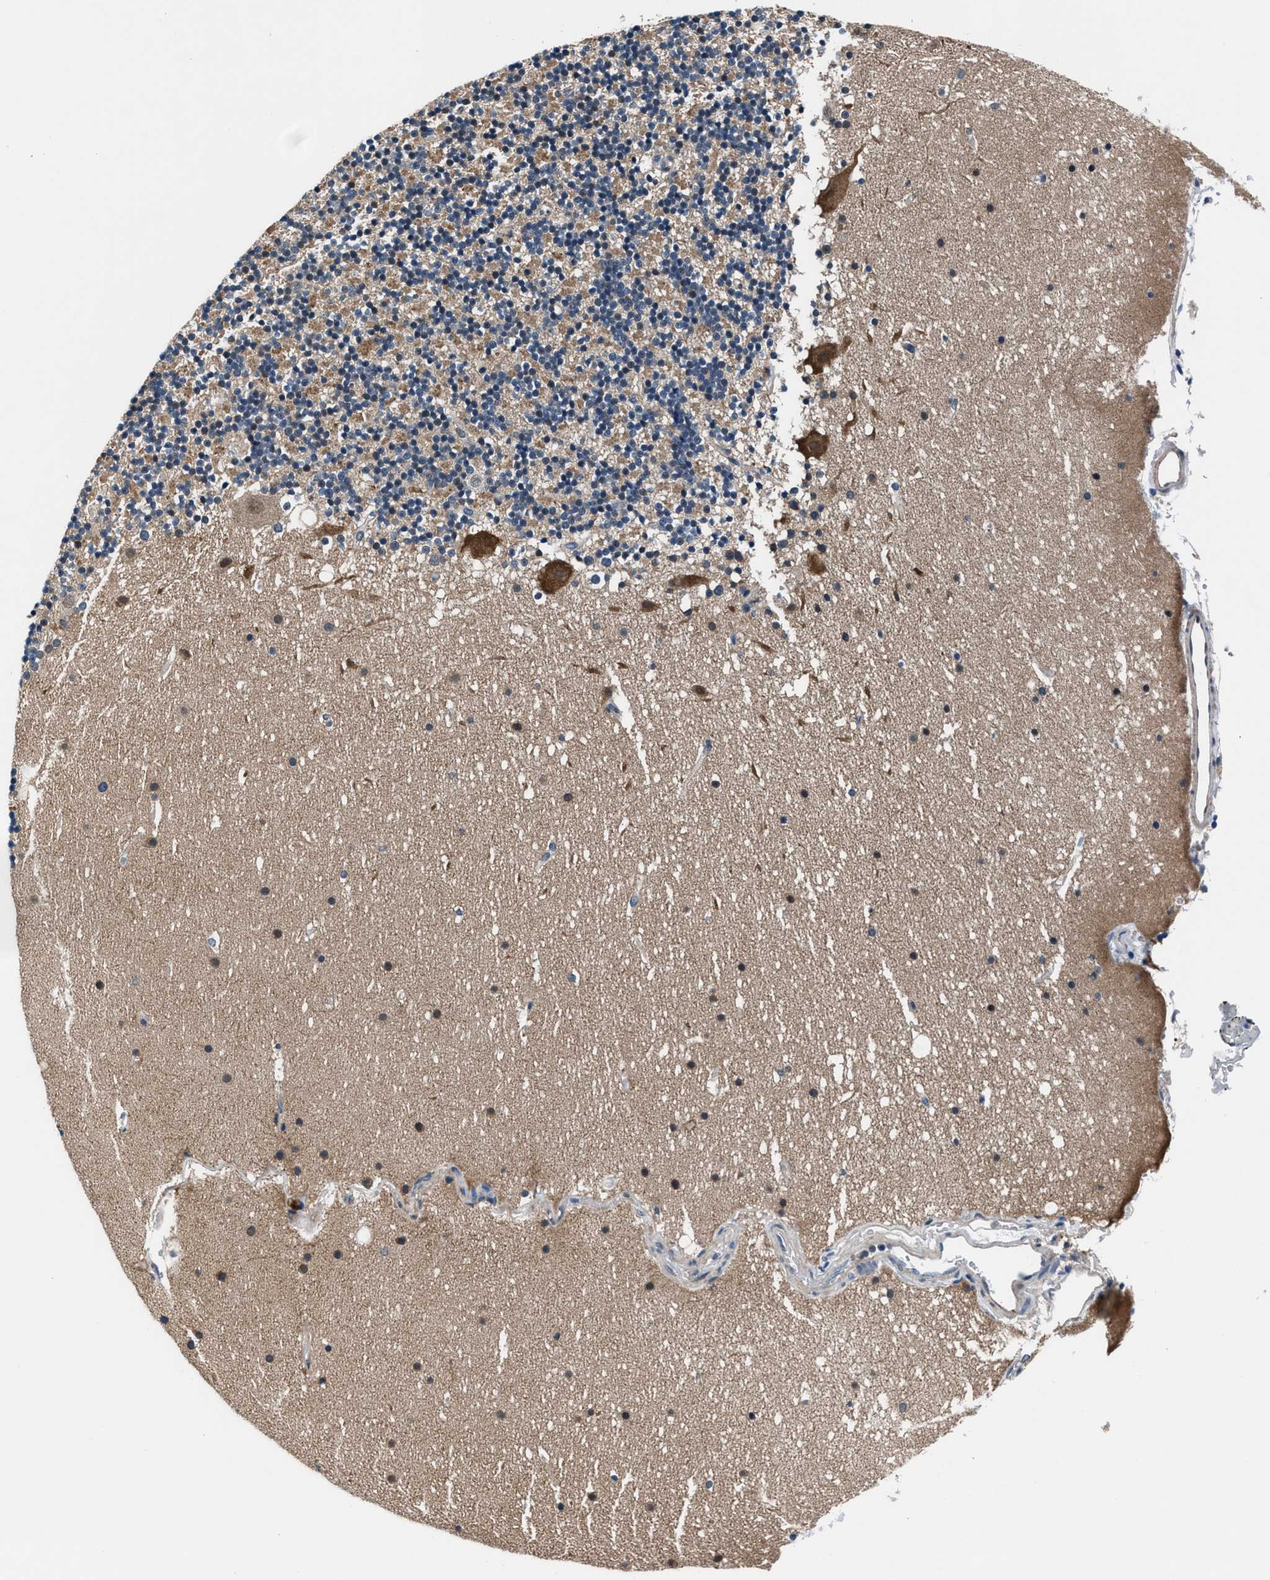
{"staining": {"intensity": "weak", "quantity": "25%-75%", "location": "cytoplasmic/membranous"}, "tissue": "cerebellum", "cell_type": "Cells in granular layer", "image_type": "normal", "snomed": [{"axis": "morphology", "description": "Normal tissue, NOS"}, {"axis": "topography", "description": "Cerebellum"}], "caption": "This histopathology image demonstrates immunohistochemistry (IHC) staining of normal cerebellum, with low weak cytoplasmic/membranous positivity in approximately 25%-75% of cells in granular layer.", "gene": "PRPSAP2", "patient": {"sex": "male", "age": 57}}